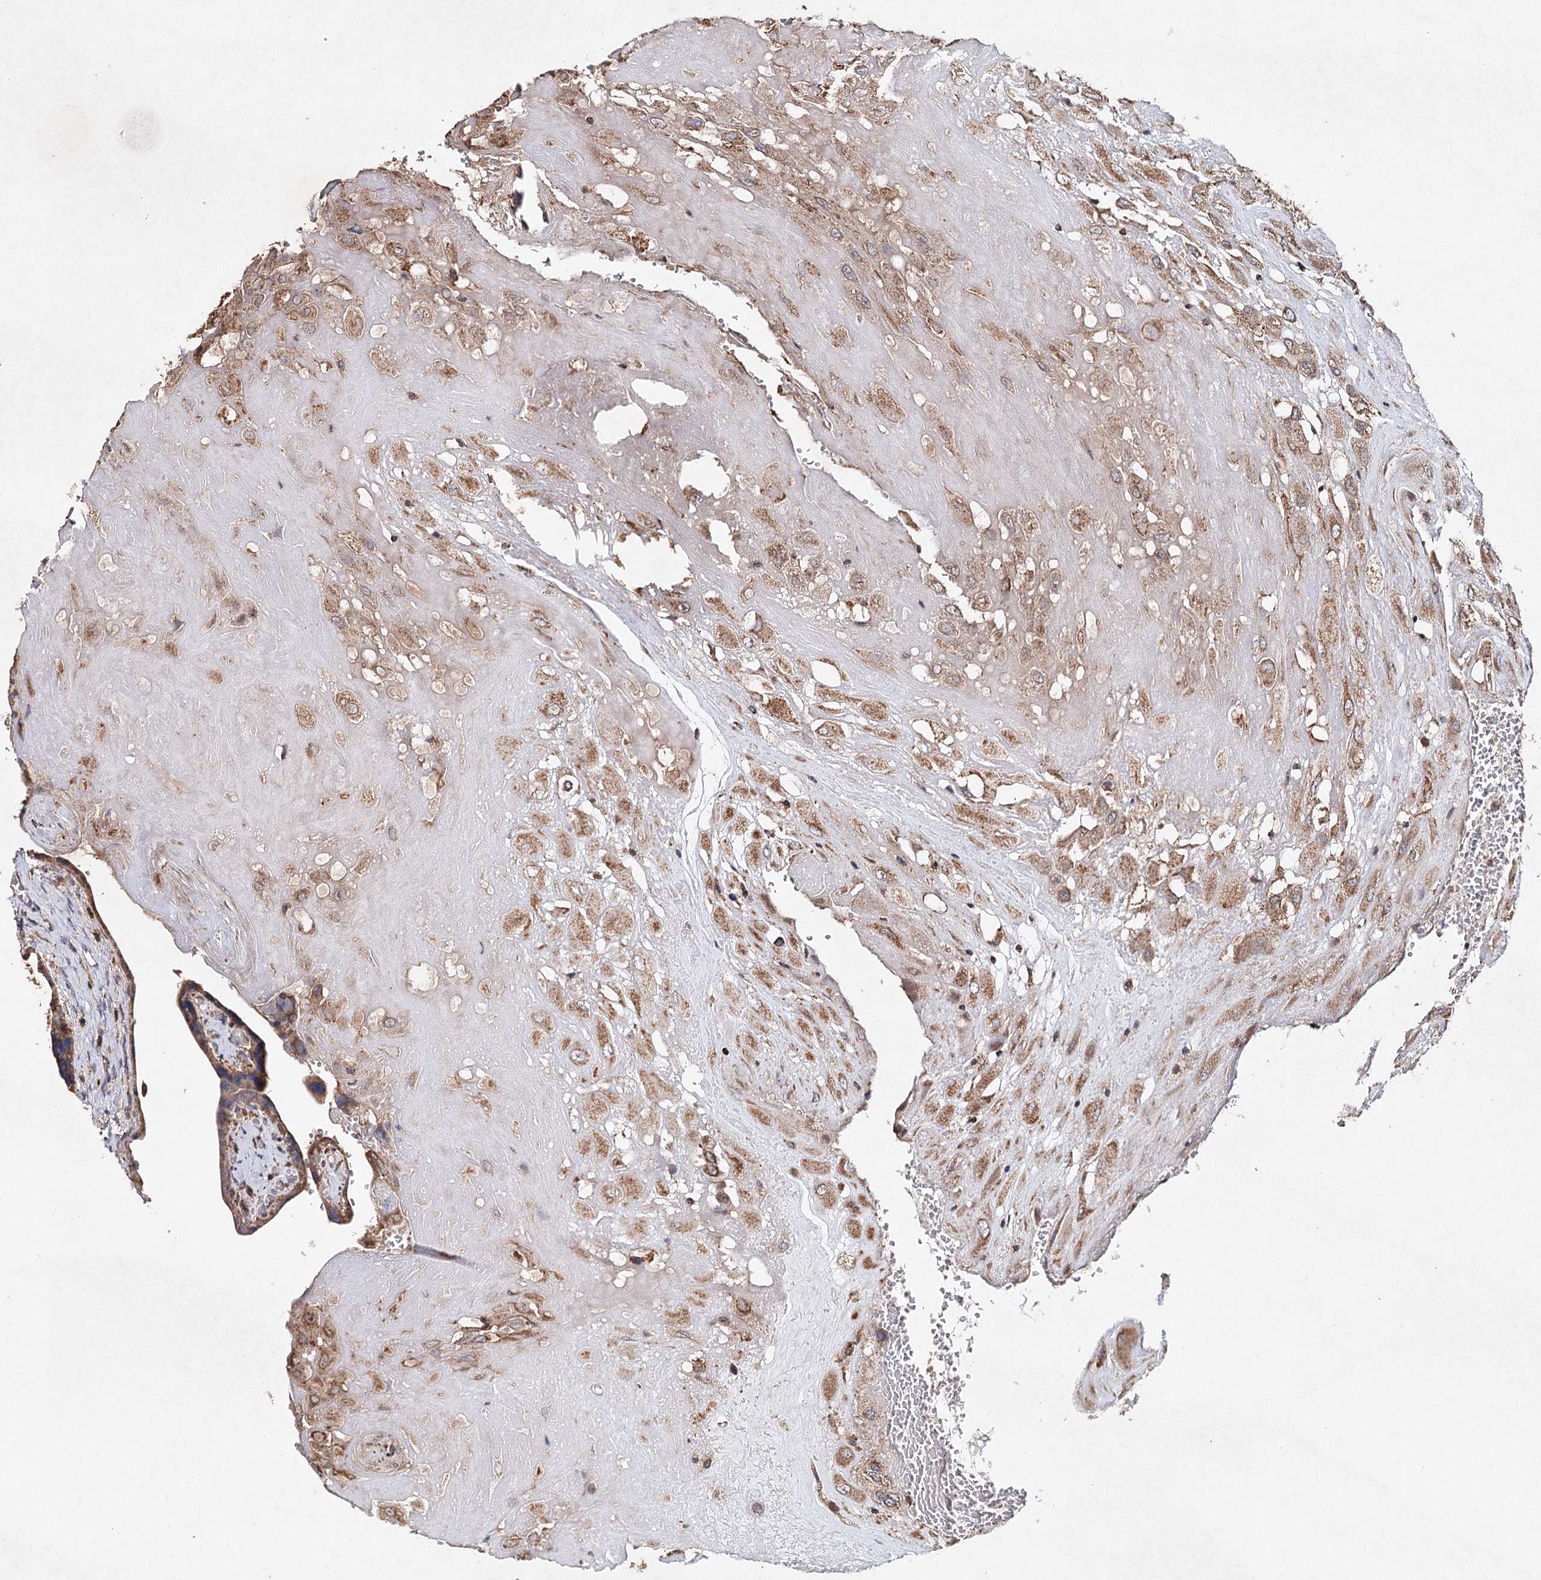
{"staining": {"intensity": "moderate", "quantity": ">75%", "location": "cytoplasmic/membranous"}, "tissue": "placenta", "cell_type": "Decidual cells", "image_type": "normal", "snomed": [{"axis": "morphology", "description": "Normal tissue, NOS"}, {"axis": "topography", "description": "Placenta"}], "caption": "Immunohistochemical staining of unremarkable human placenta demonstrates moderate cytoplasmic/membranous protein positivity in approximately >75% of decidual cells.", "gene": "PIK3CB", "patient": {"sex": "female", "age": 37}}